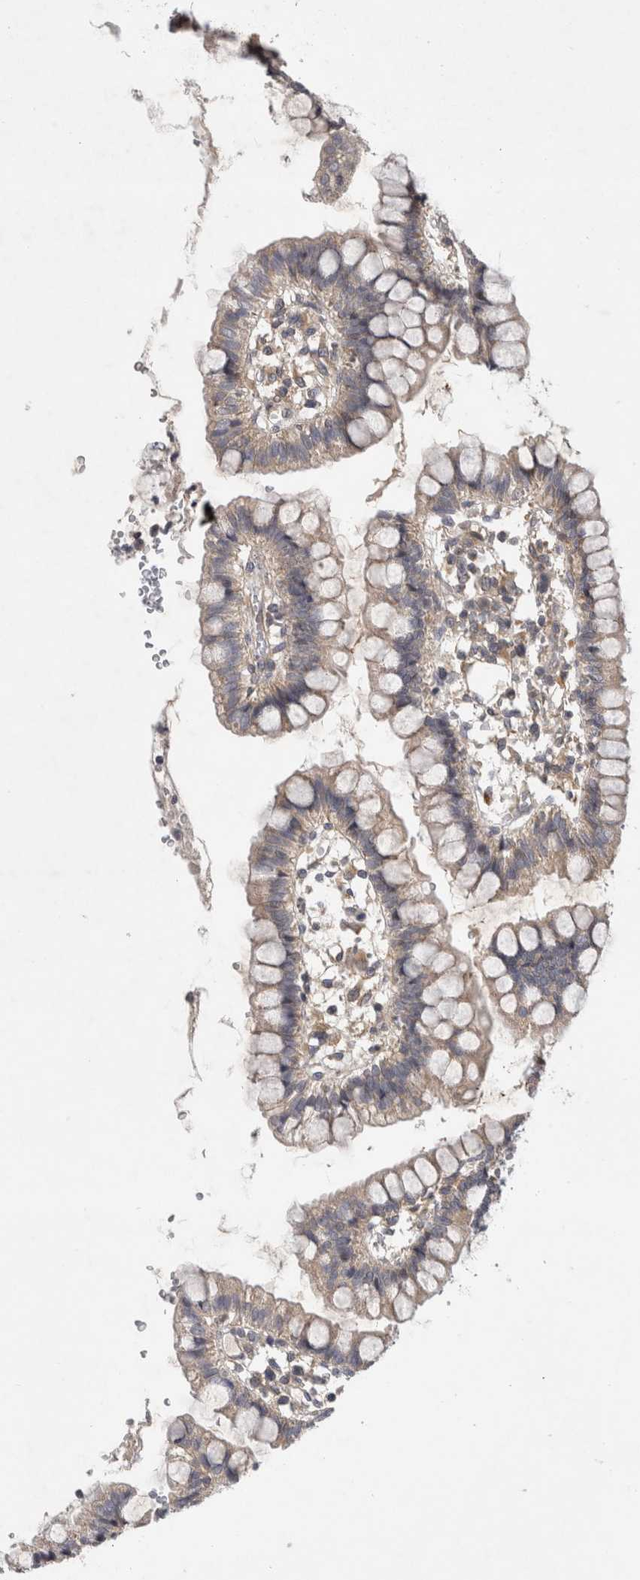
{"staining": {"intensity": "moderate", "quantity": ">75%", "location": "cytoplasmic/membranous"}, "tissue": "small intestine", "cell_type": "Glandular cells", "image_type": "normal", "snomed": [{"axis": "morphology", "description": "Normal tissue, NOS"}, {"axis": "morphology", "description": "Developmental malformation"}, {"axis": "topography", "description": "Small intestine"}], "caption": "A high-resolution photomicrograph shows immunohistochemistry staining of unremarkable small intestine, which exhibits moderate cytoplasmic/membranous staining in approximately >75% of glandular cells.", "gene": "AASDHPPT", "patient": {"sex": "male"}}